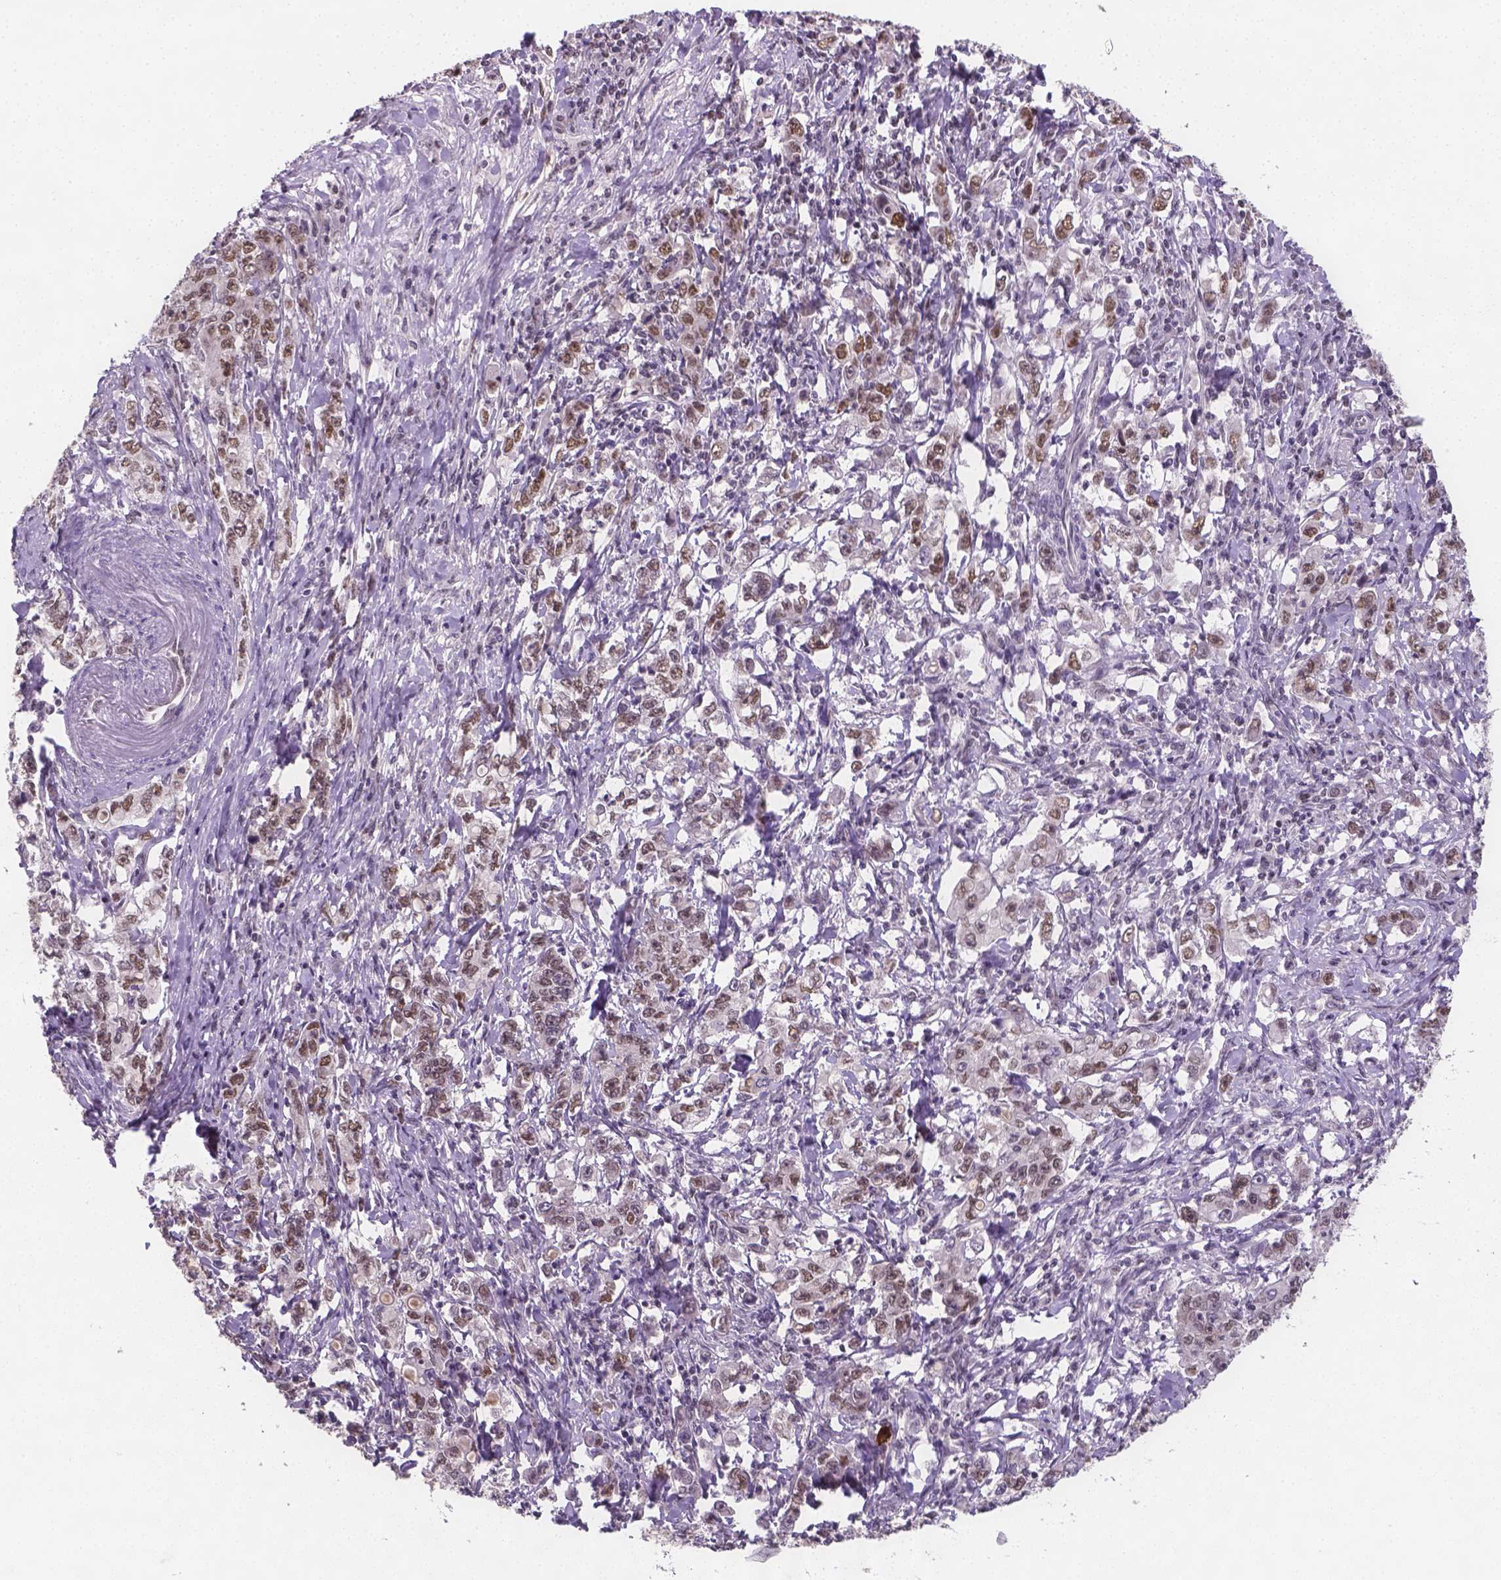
{"staining": {"intensity": "moderate", "quantity": ">75%", "location": "nuclear"}, "tissue": "stomach cancer", "cell_type": "Tumor cells", "image_type": "cancer", "snomed": [{"axis": "morphology", "description": "Adenocarcinoma, NOS"}, {"axis": "topography", "description": "Stomach, lower"}], "caption": "IHC image of adenocarcinoma (stomach) stained for a protein (brown), which shows medium levels of moderate nuclear staining in approximately >75% of tumor cells.", "gene": "FANCE", "patient": {"sex": "female", "age": 72}}